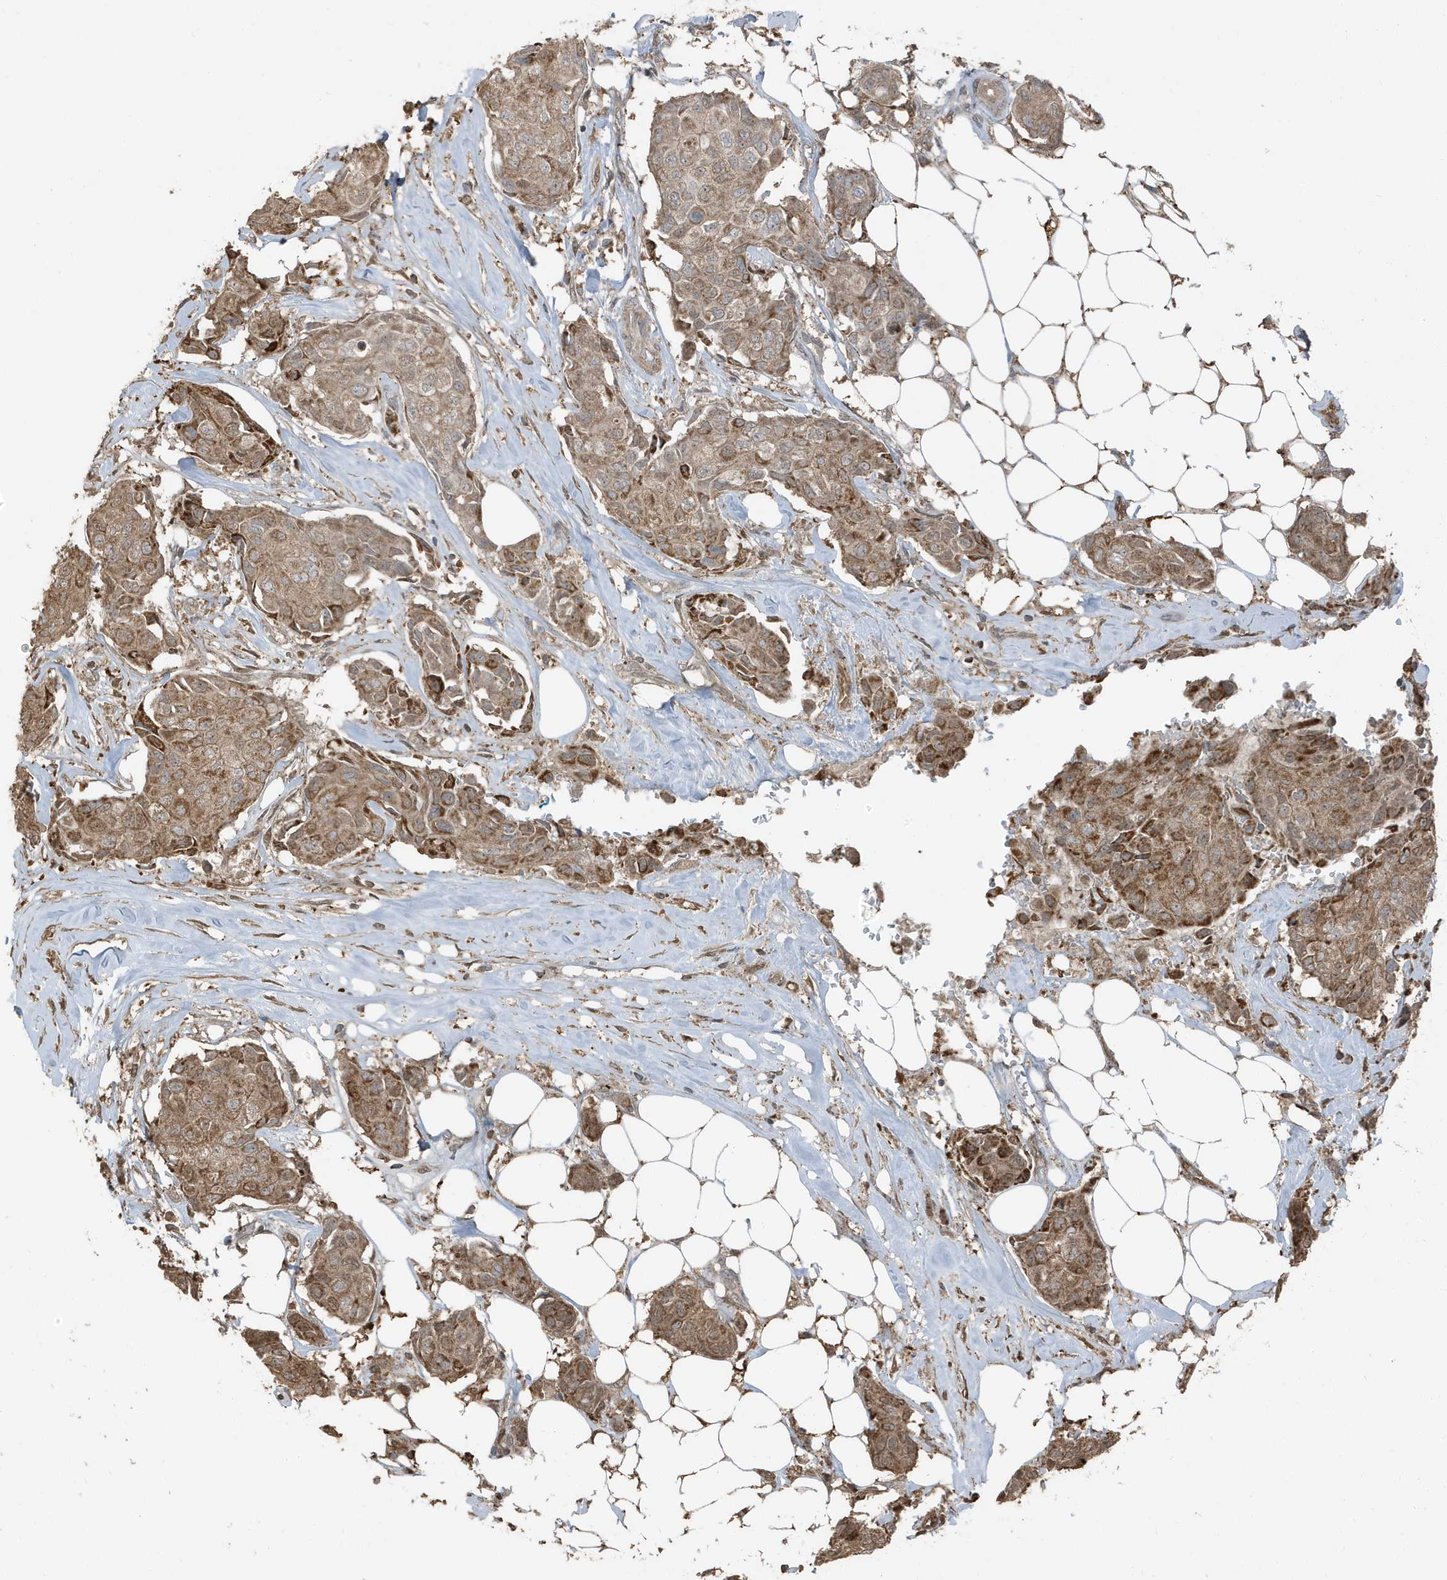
{"staining": {"intensity": "moderate", "quantity": ">75%", "location": "cytoplasmic/membranous"}, "tissue": "breast cancer", "cell_type": "Tumor cells", "image_type": "cancer", "snomed": [{"axis": "morphology", "description": "Duct carcinoma"}, {"axis": "topography", "description": "Breast"}], "caption": "Infiltrating ductal carcinoma (breast) was stained to show a protein in brown. There is medium levels of moderate cytoplasmic/membranous positivity in approximately >75% of tumor cells. (IHC, brightfield microscopy, high magnification).", "gene": "AZI2", "patient": {"sex": "female", "age": 80}}